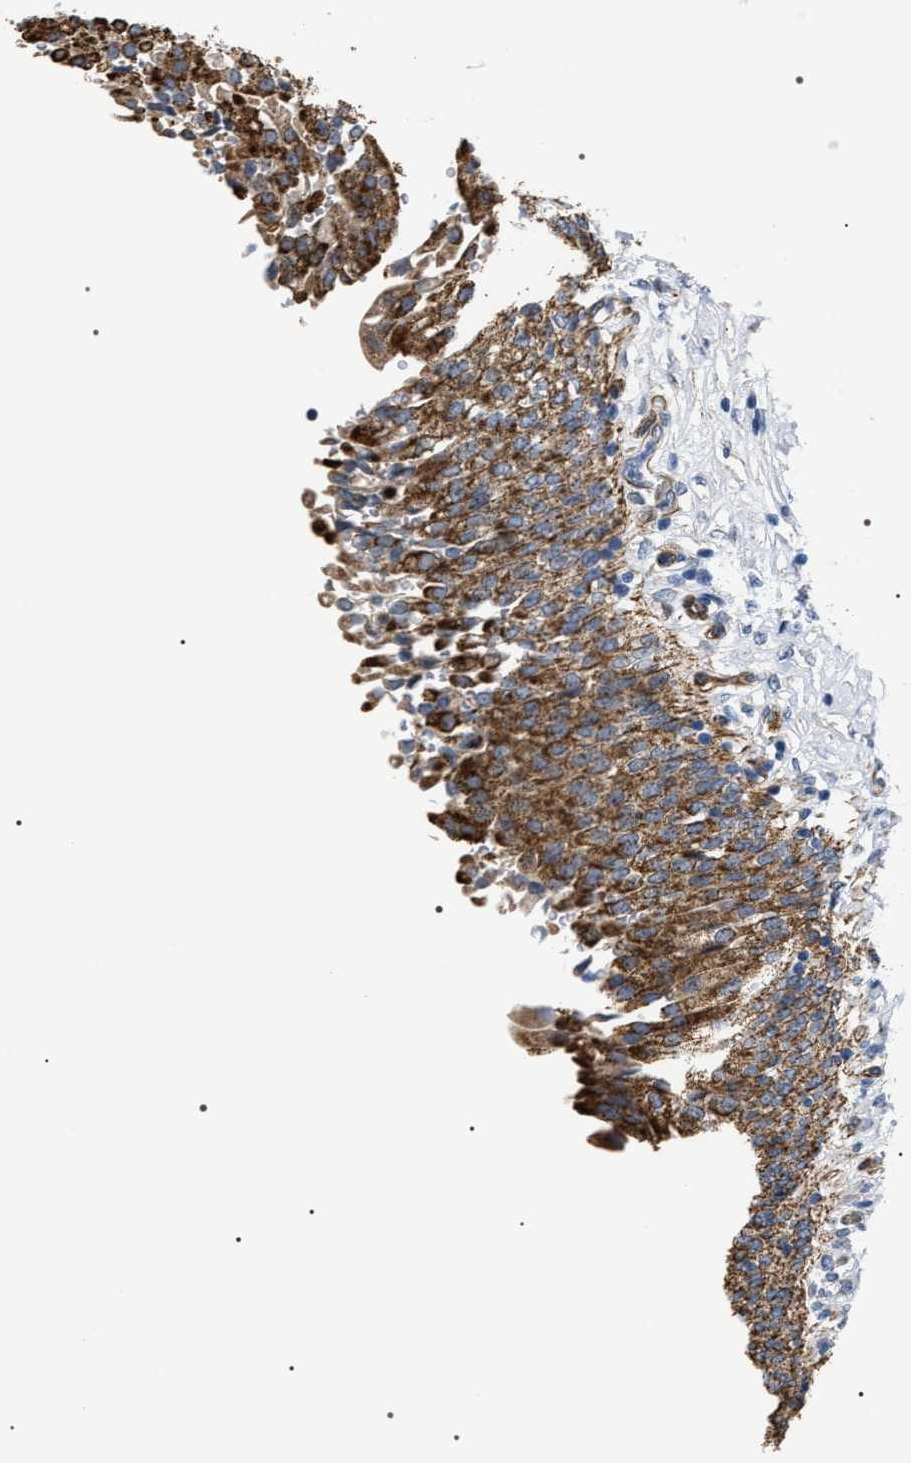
{"staining": {"intensity": "strong", "quantity": ">75%", "location": "cytoplasmic/membranous"}, "tissue": "urinary bladder", "cell_type": "Urothelial cells", "image_type": "normal", "snomed": [{"axis": "morphology", "description": "Urothelial carcinoma, High grade"}, {"axis": "topography", "description": "Urinary bladder"}], "caption": "IHC of unremarkable urinary bladder exhibits high levels of strong cytoplasmic/membranous staining in approximately >75% of urothelial cells.", "gene": "PKD1L1", "patient": {"sex": "male", "age": 46}}